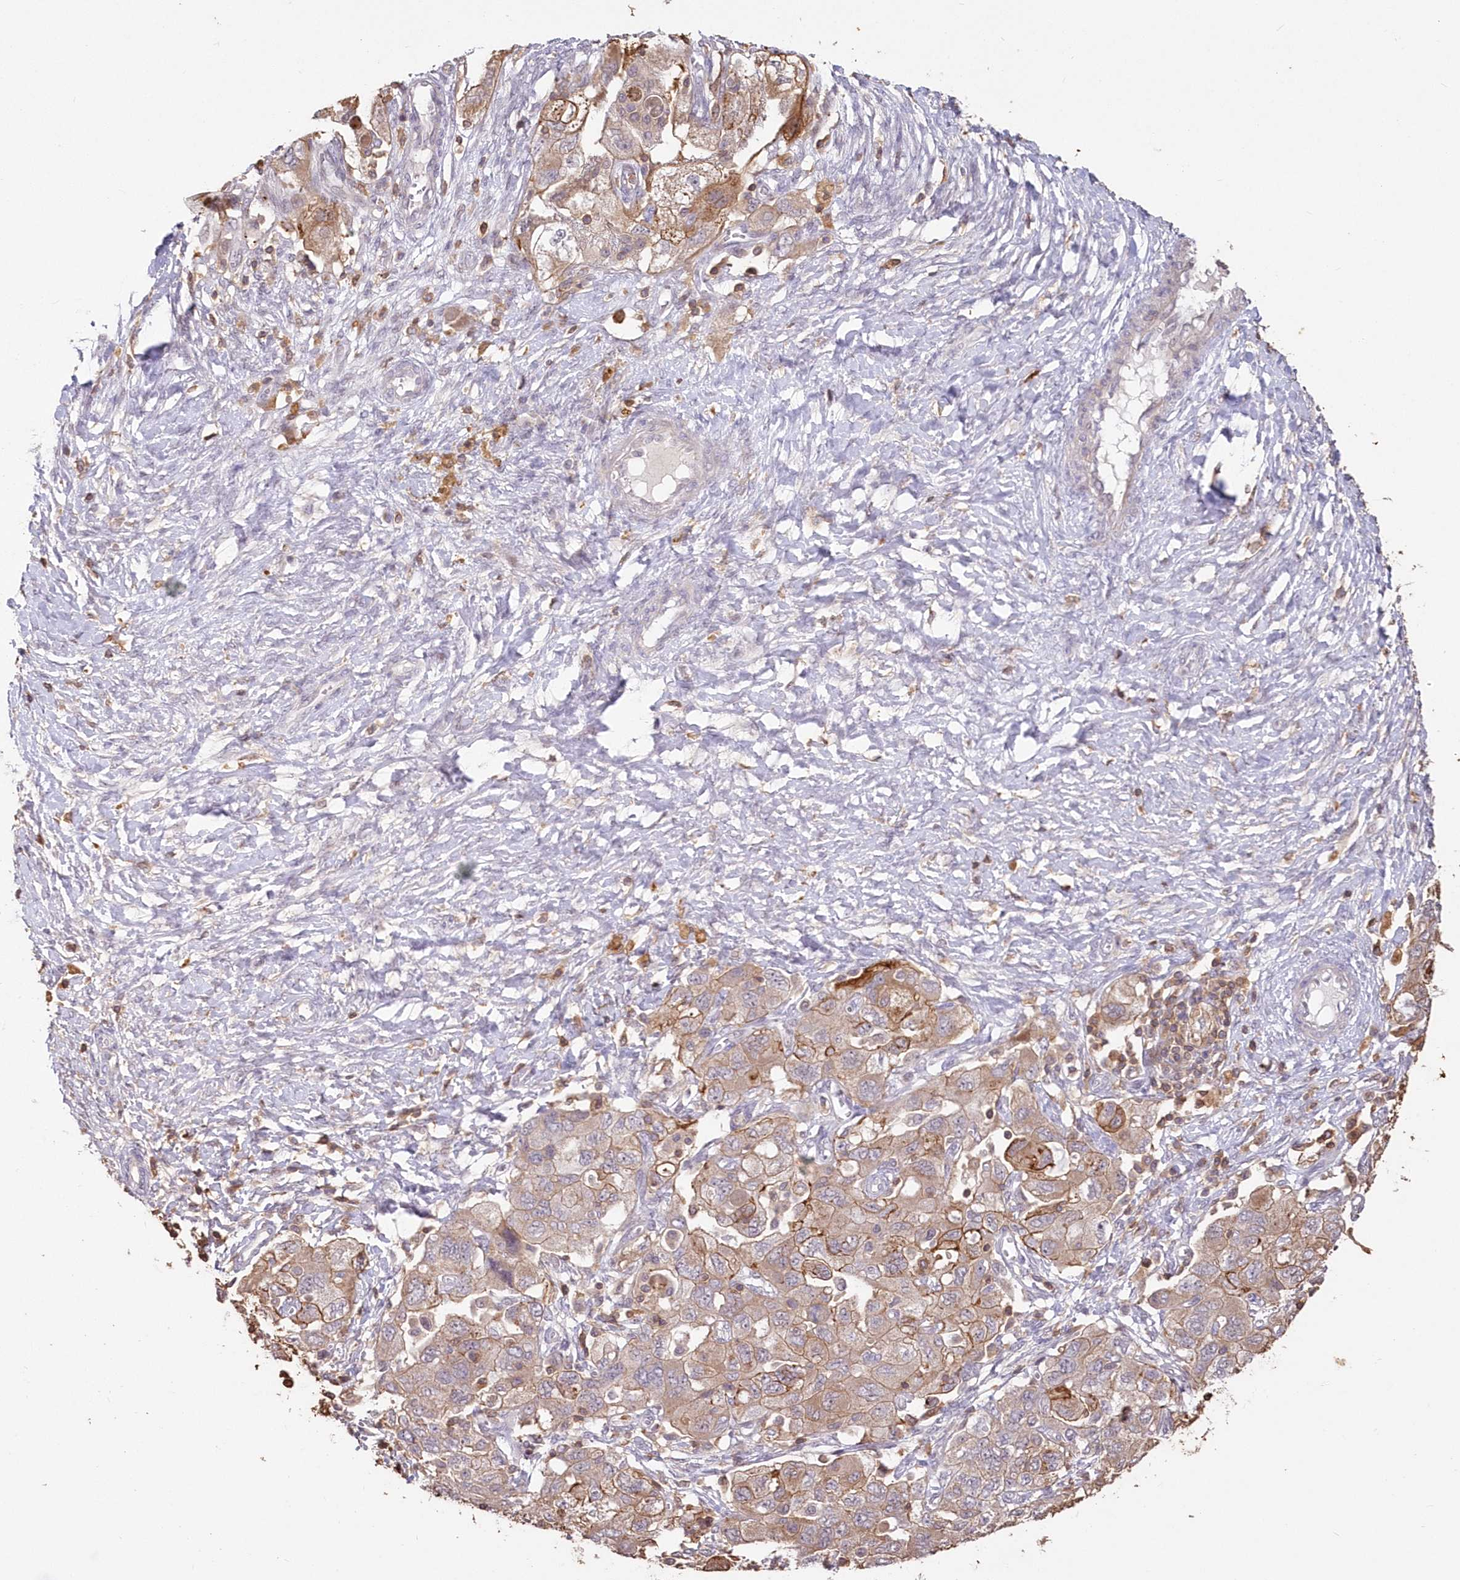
{"staining": {"intensity": "moderate", "quantity": "25%-75%", "location": "cytoplasmic/membranous"}, "tissue": "ovarian cancer", "cell_type": "Tumor cells", "image_type": "cancer", "snomed": [{"axis": "morphology", "description": "Carcinoma, NOS"}, {"axis": "morphology", "description": "Cystadenocarcinoma, serous, NOS"}, {"axis": "topography", "description": "Ovary"}], "caption": "Protein expression analysis of serous cystadenocarcinoma (ovarian) shows moderate cytoplasmic/membranous expression in about 25%-75% of tumor cells. (DAB (3,3'-diaminobenzidine) IHC, brown staining for protein, blue staining for nuclei).", "gene": "SNED1", "patient": {"sex": "female", "age": 69}}